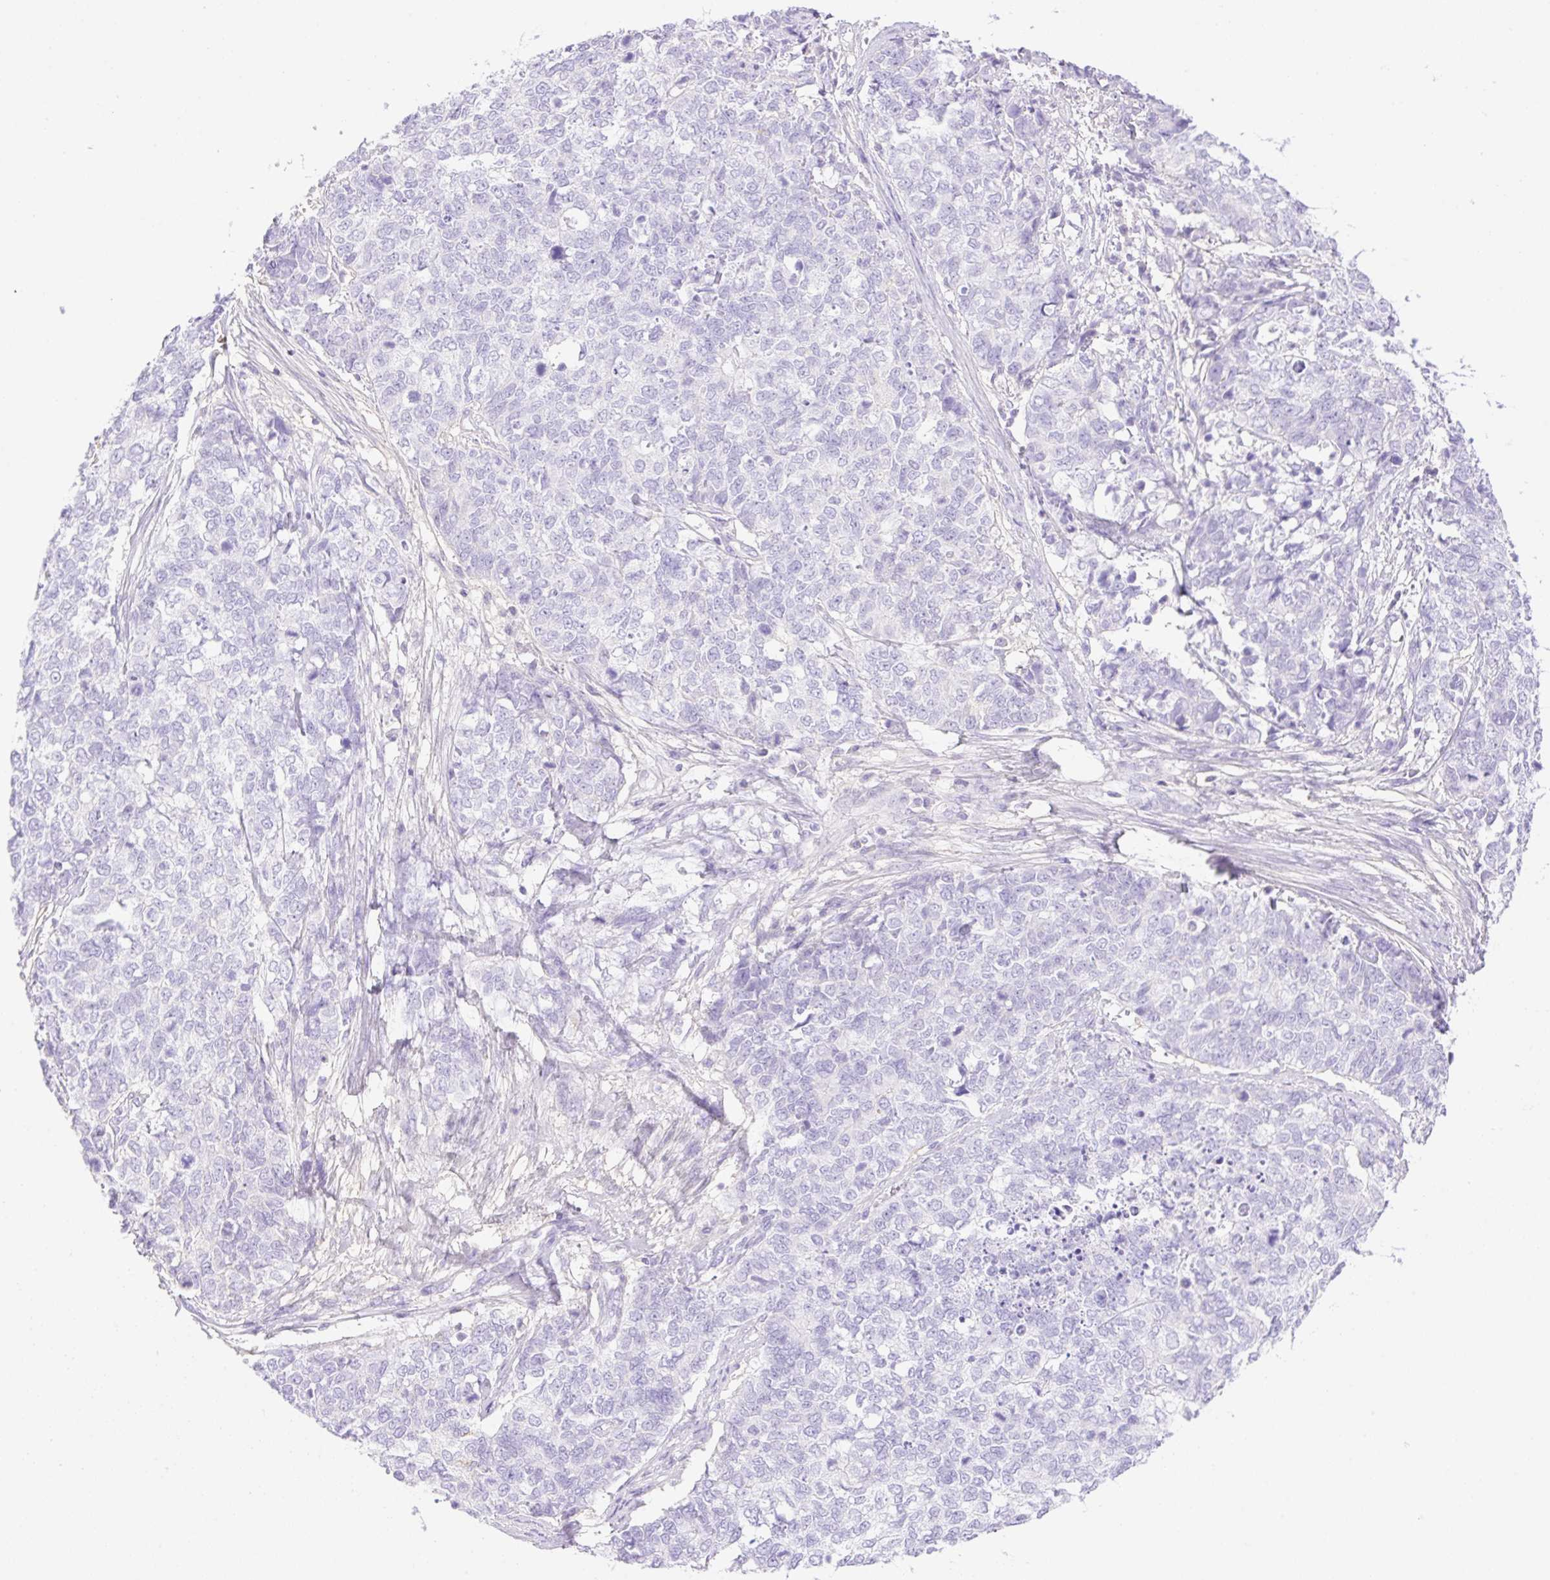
{"staining": {"intensity": "negative", "quantity": "none", "location": "none"}, "tissue": "cervical cancer", "cell_type": "Tumor cells", "image_type": "cancer", "snomed": [{"axis": "morphology", "description": "Squamous cell carcinoma, NOS"}, {"axis": "topography", "description": "Cervix"}], "caption": "IHC image of neoplastic tissue: human cervical cancer stained with DAB exhibits no significant protein expression in tumor cells.", "gene": "CDX1", "patient": {"sex": "female", "age": 63}}